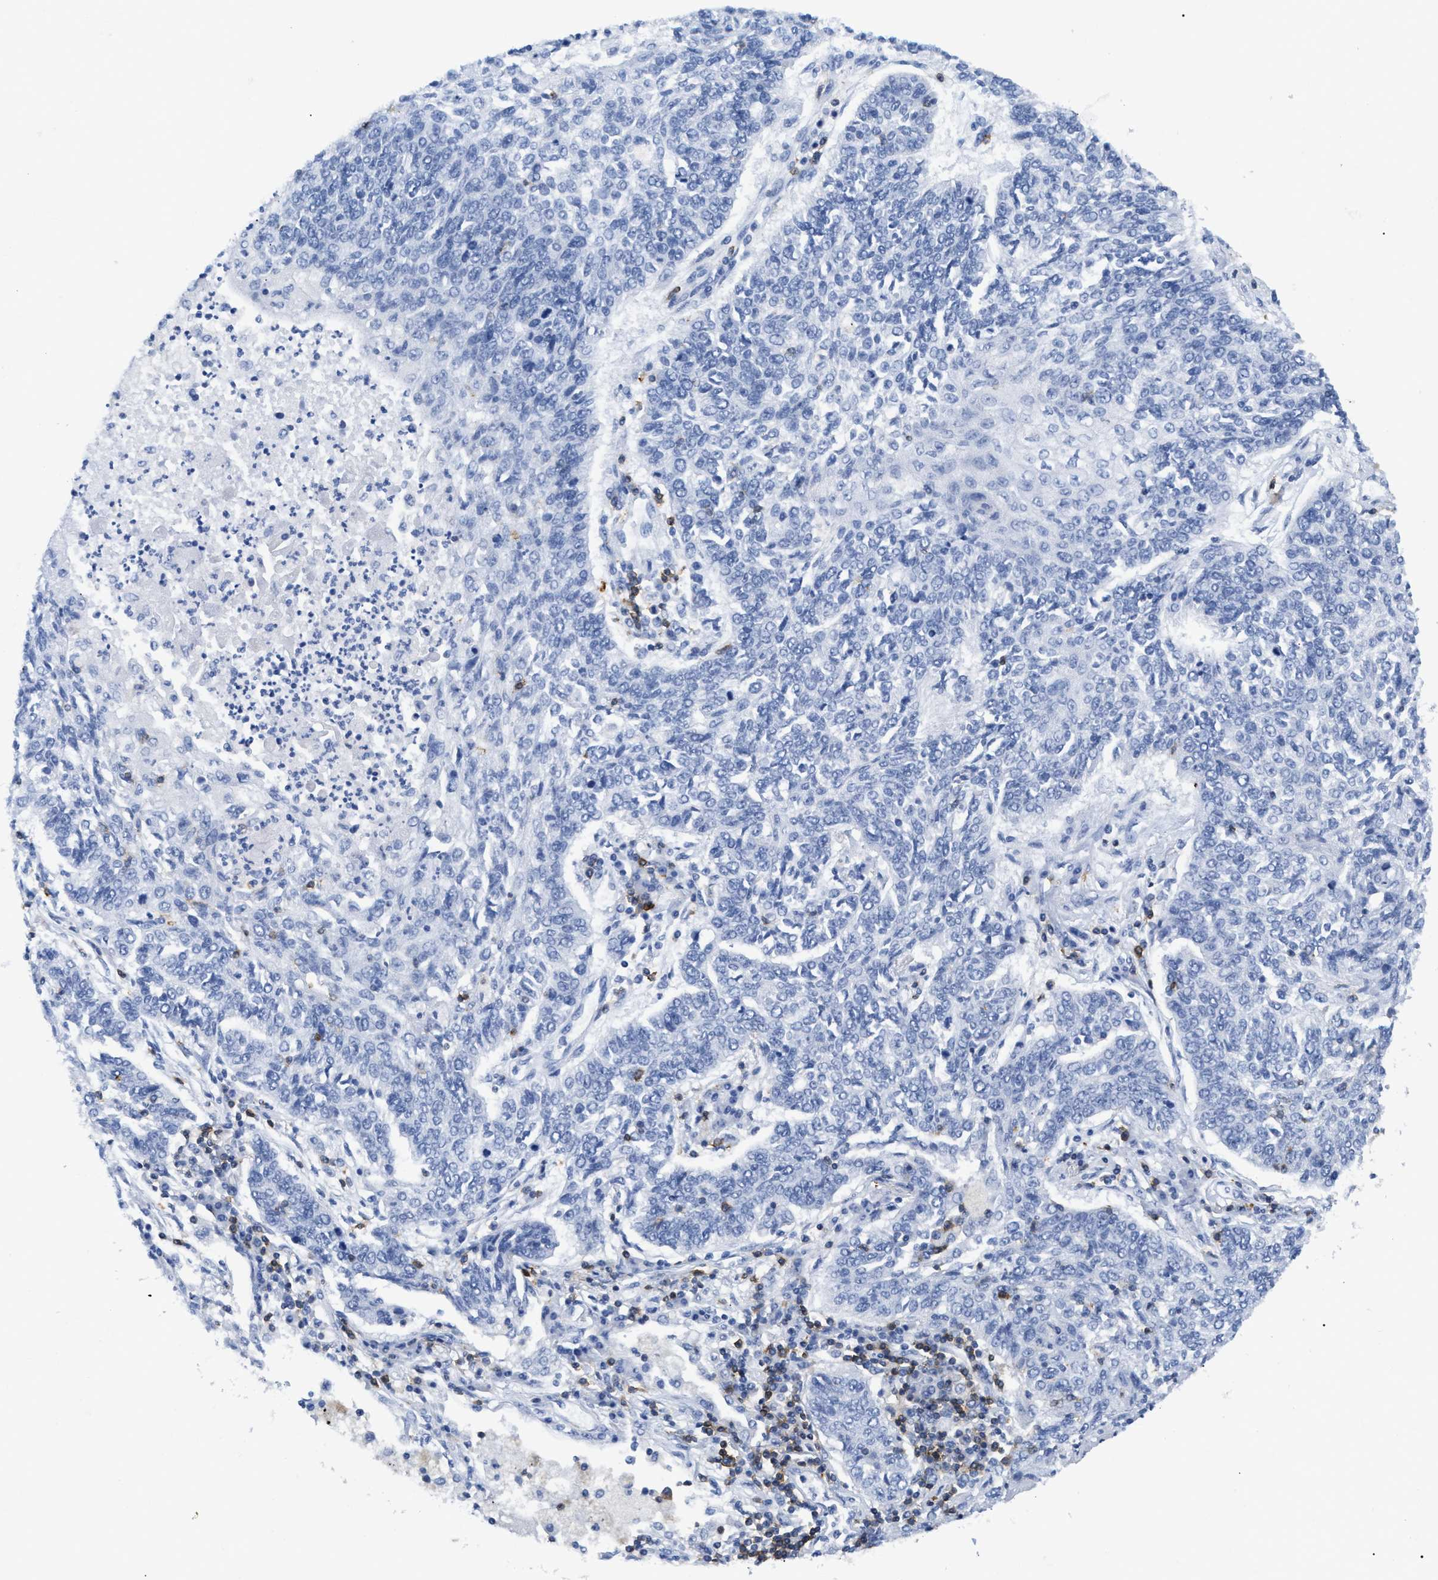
{"staining": {"intensity": "negative", "quantity": "none", "location": "none"}, "tissue": "lung cancer", "cell_type": "Tumor cells", "image_type": "cancer", "snomed": [{"axis": "morphology", "description": "Normal tissue, NOS"}, {"axis": "morphology", "description": "Squamous cell carcinoma, NOS"}, {"axis": "topography", "description": "Cartilage tissue"}, {"axis": "topography", "description": "Bronchus"}, {"axis": "topography", "description": "Lung"}], "caption": "Tumor cells show no significant expression in squamous cell carcinoma (lung). The staining is performed using DAB (3,3'-diaminobenzidine) brown chromogen with nuclei counter-stained in using hematoxylin.", "gene": "CD5", "patient": {"sex": "female", "age": 49}}